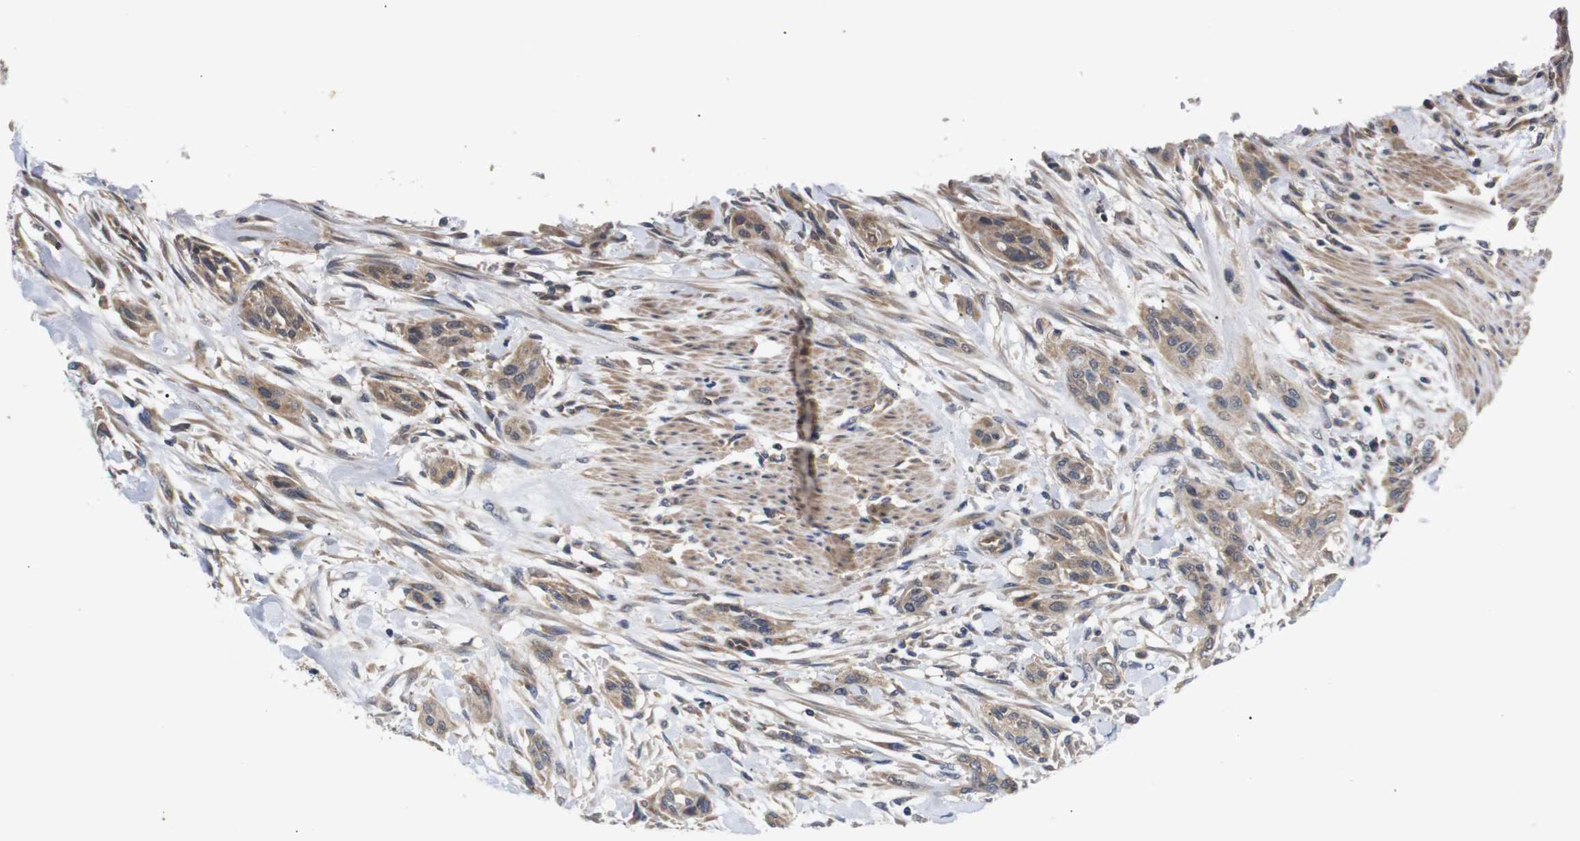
{"staining": {"intensity": "moderate", "quantity": ">75%", "location": "cytoplasmic/membranous"}, "tissue": "urothelial cancer", "cell_type": "Tumor cells", "image_type": "cancer", "snomed": [{"axis": "morphology", "description": "Urothelial carcinoma, High grade"}, {"axis": "topography", "description": "Urinary bladder"}], "caption": "DAB (3,3'-diaminobenzidine) immunohistochemical staining of human urothelial cancer exhibits moderate cytoplasmic/membranous protein staining in about >75% of tumor cells. Nuclei are stained in blue.", "gene": "RIPK1", "patient": {"sex": "male", "age": 35}}